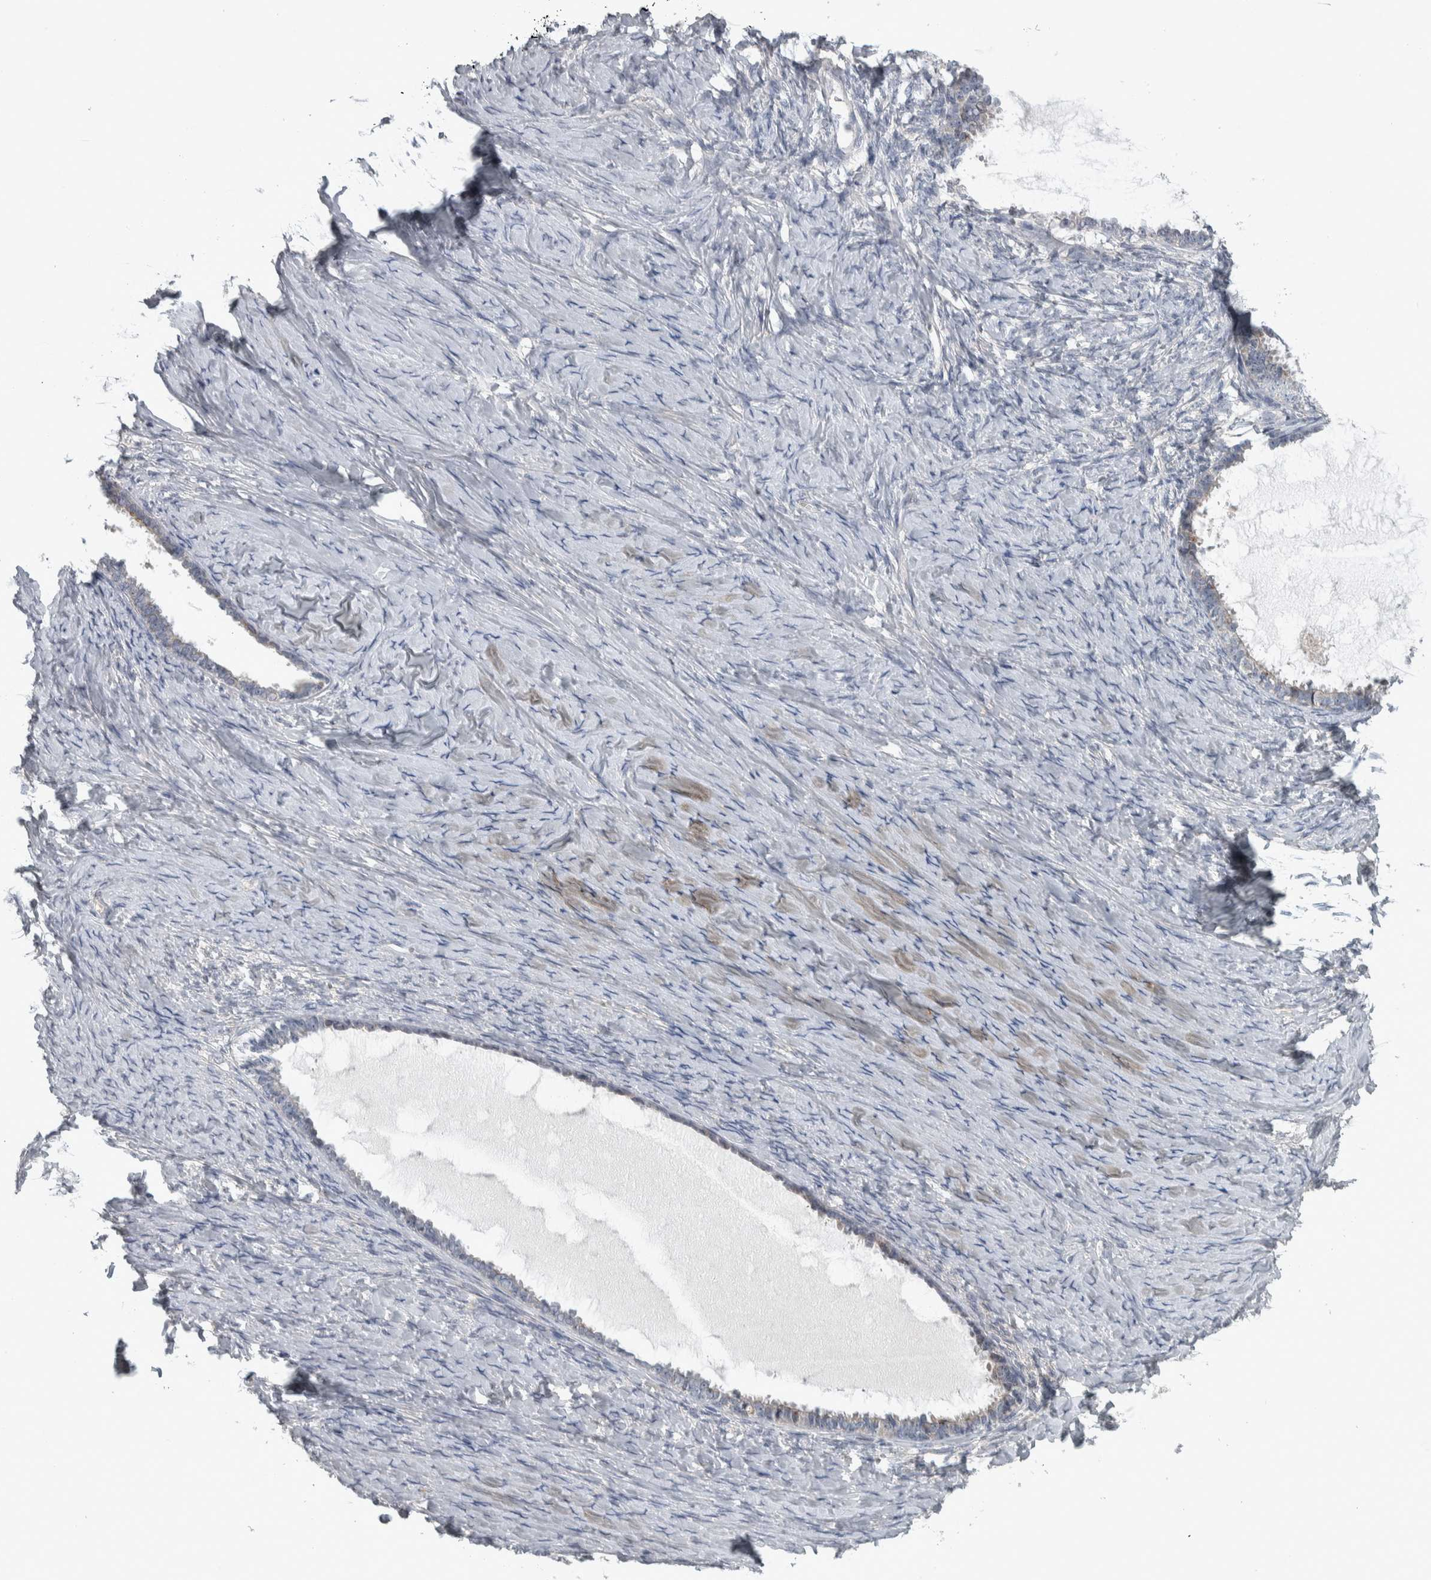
{"staining": {"intensity": "negative", "quantity": "none", "location": "none"}, "tissue": "ovarian cancer", "cell_type": "Tumor cells", "image_type": "cancer", "snomed": [{"axis": "morphology", "description": "Cystadenocarcinoma, serous, NOS"}, {"axis": "topography", "description": "Ovary"}], "caption": "This is an IHC micrograph of human ovarian cancer. There is no staining in tumor cells.", "gene": "SRP68", "patient": {"sex": "female", "age": 79}}